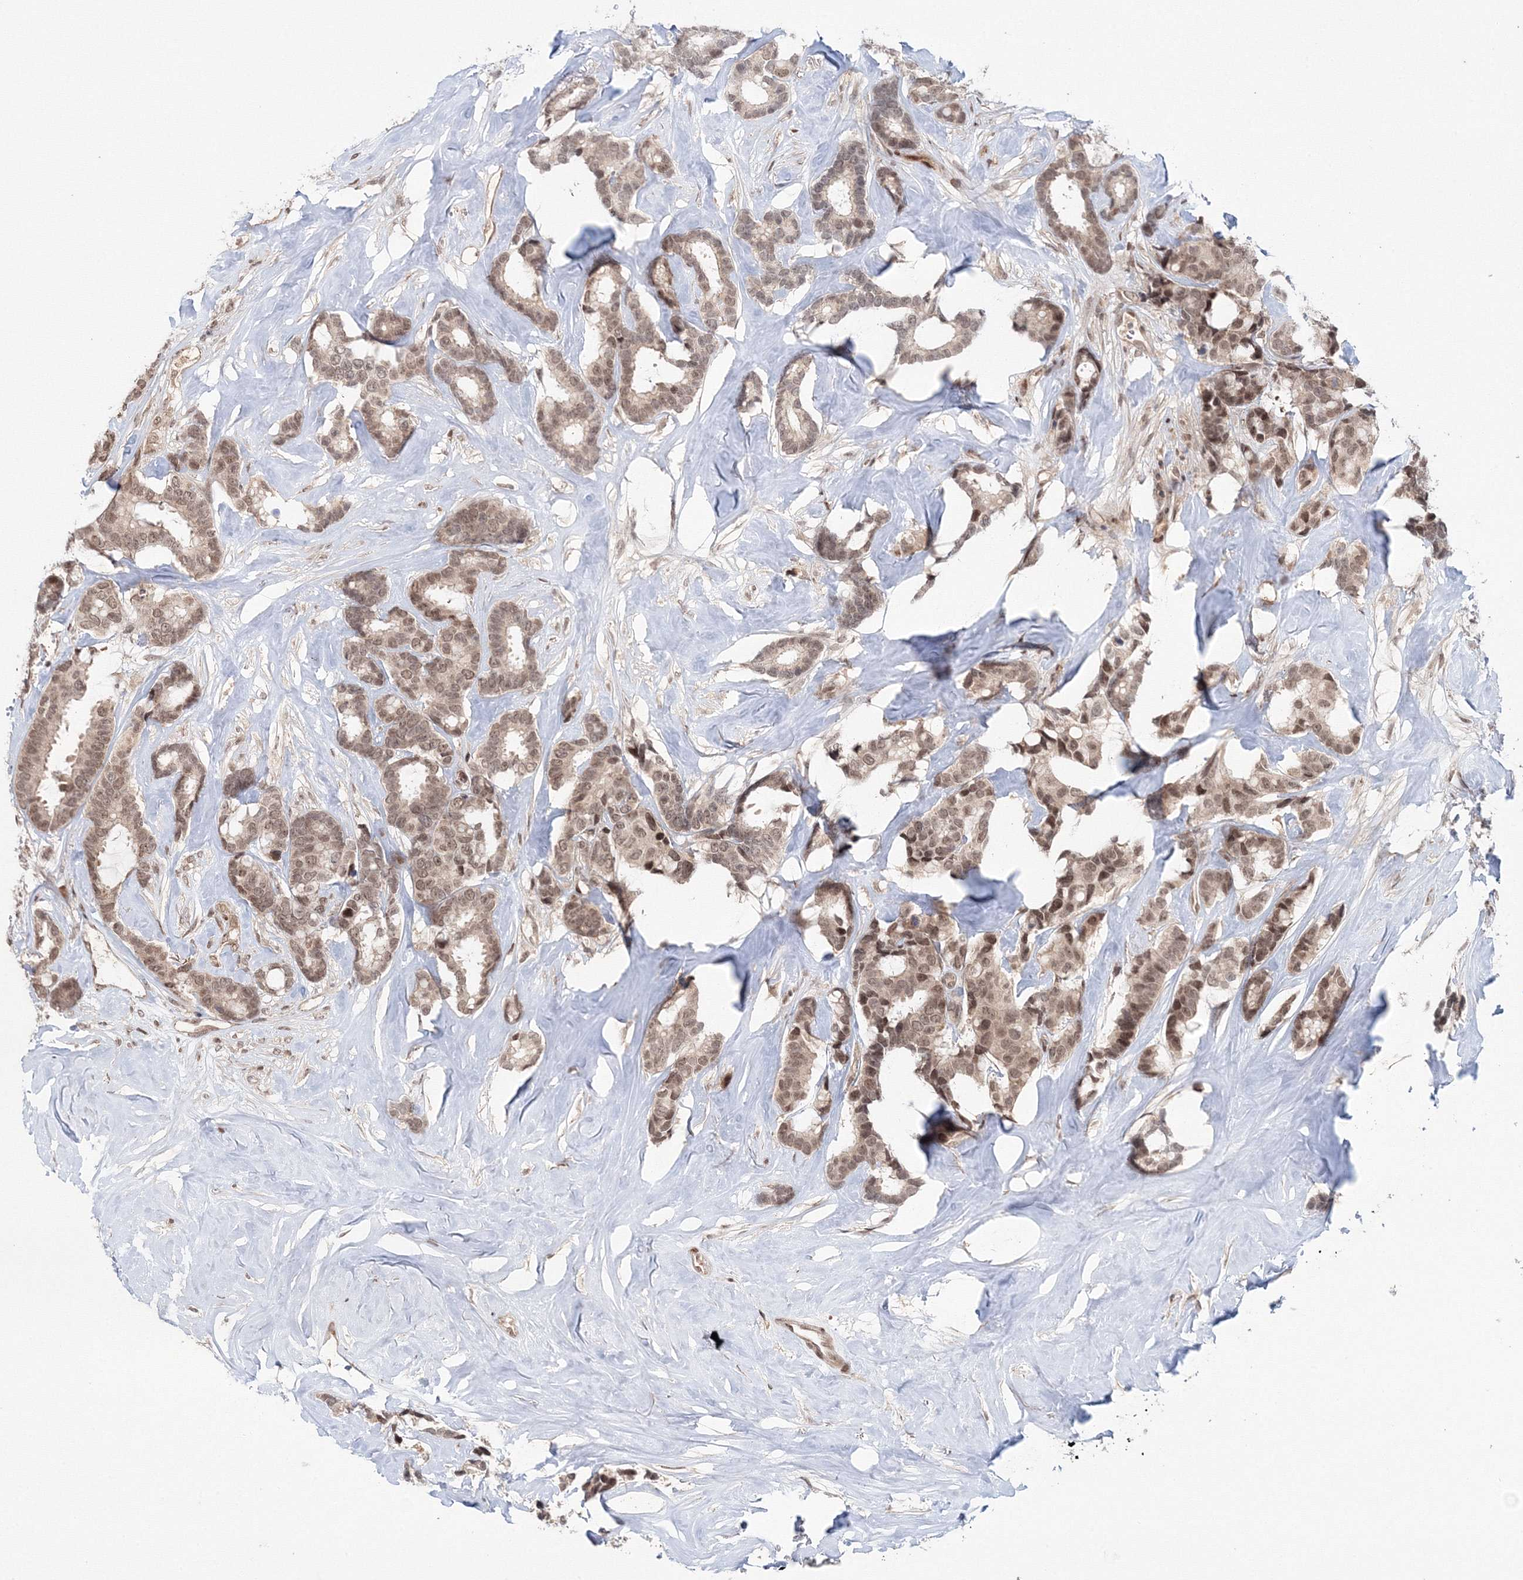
{"staining": {"intensity": "weak", "quantity": ">75%", "location": "nuclear"}, "tissue": "breast cancer", "cell_type": "Tumor cells", "image_type": "cancer", "snomed": [{"axis": "morphology", "description": "Duct carcinoma"}, {"axis": "topography", "description": "Breast"}], "caption": "About >75% of tumor cells in invasive ductal carcinoma (breast) show weak nuclear protein positivity as visualized by brown immunohistochemical staining.", "gene": "NOA1", "patient": {"sex": "female", "age": 87}}